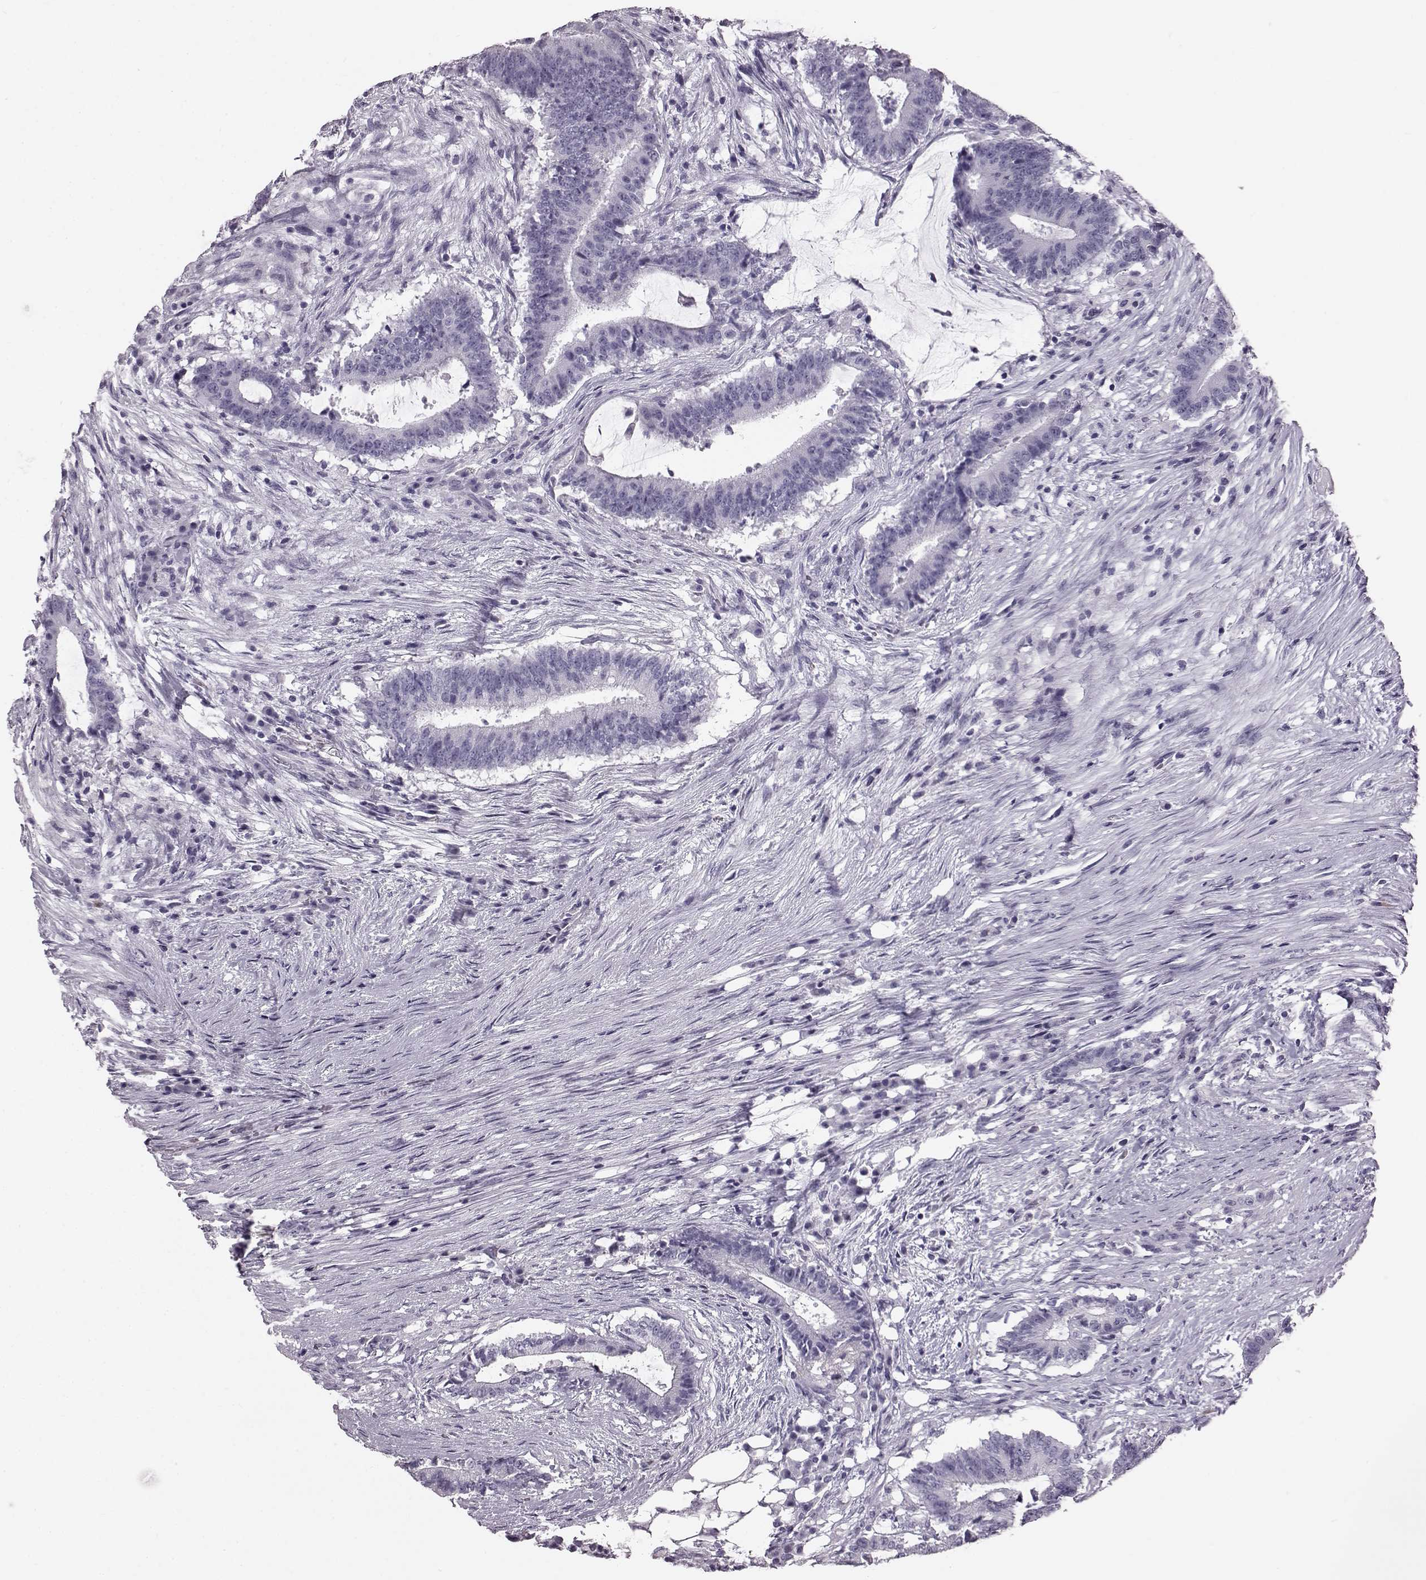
{"staining": {"intensity": "negative", "quantity": "none", "location": "none"}, "tissue": "colorectal cancer", "cell_type": "Tumor cells", "image_type": "cancer", "snomed": [{"axis": "morphology", "description": "Adenocarcinoma, NOS"}, {"axis": "topography", "description": "Colon"}], "caption": "DAB immunohistochemical staining of human colorectal cancer exhibits no significant positivity in tumor cells.", "gene": "TCHHL1", "patient": {"sex": "female", "age": 43}}